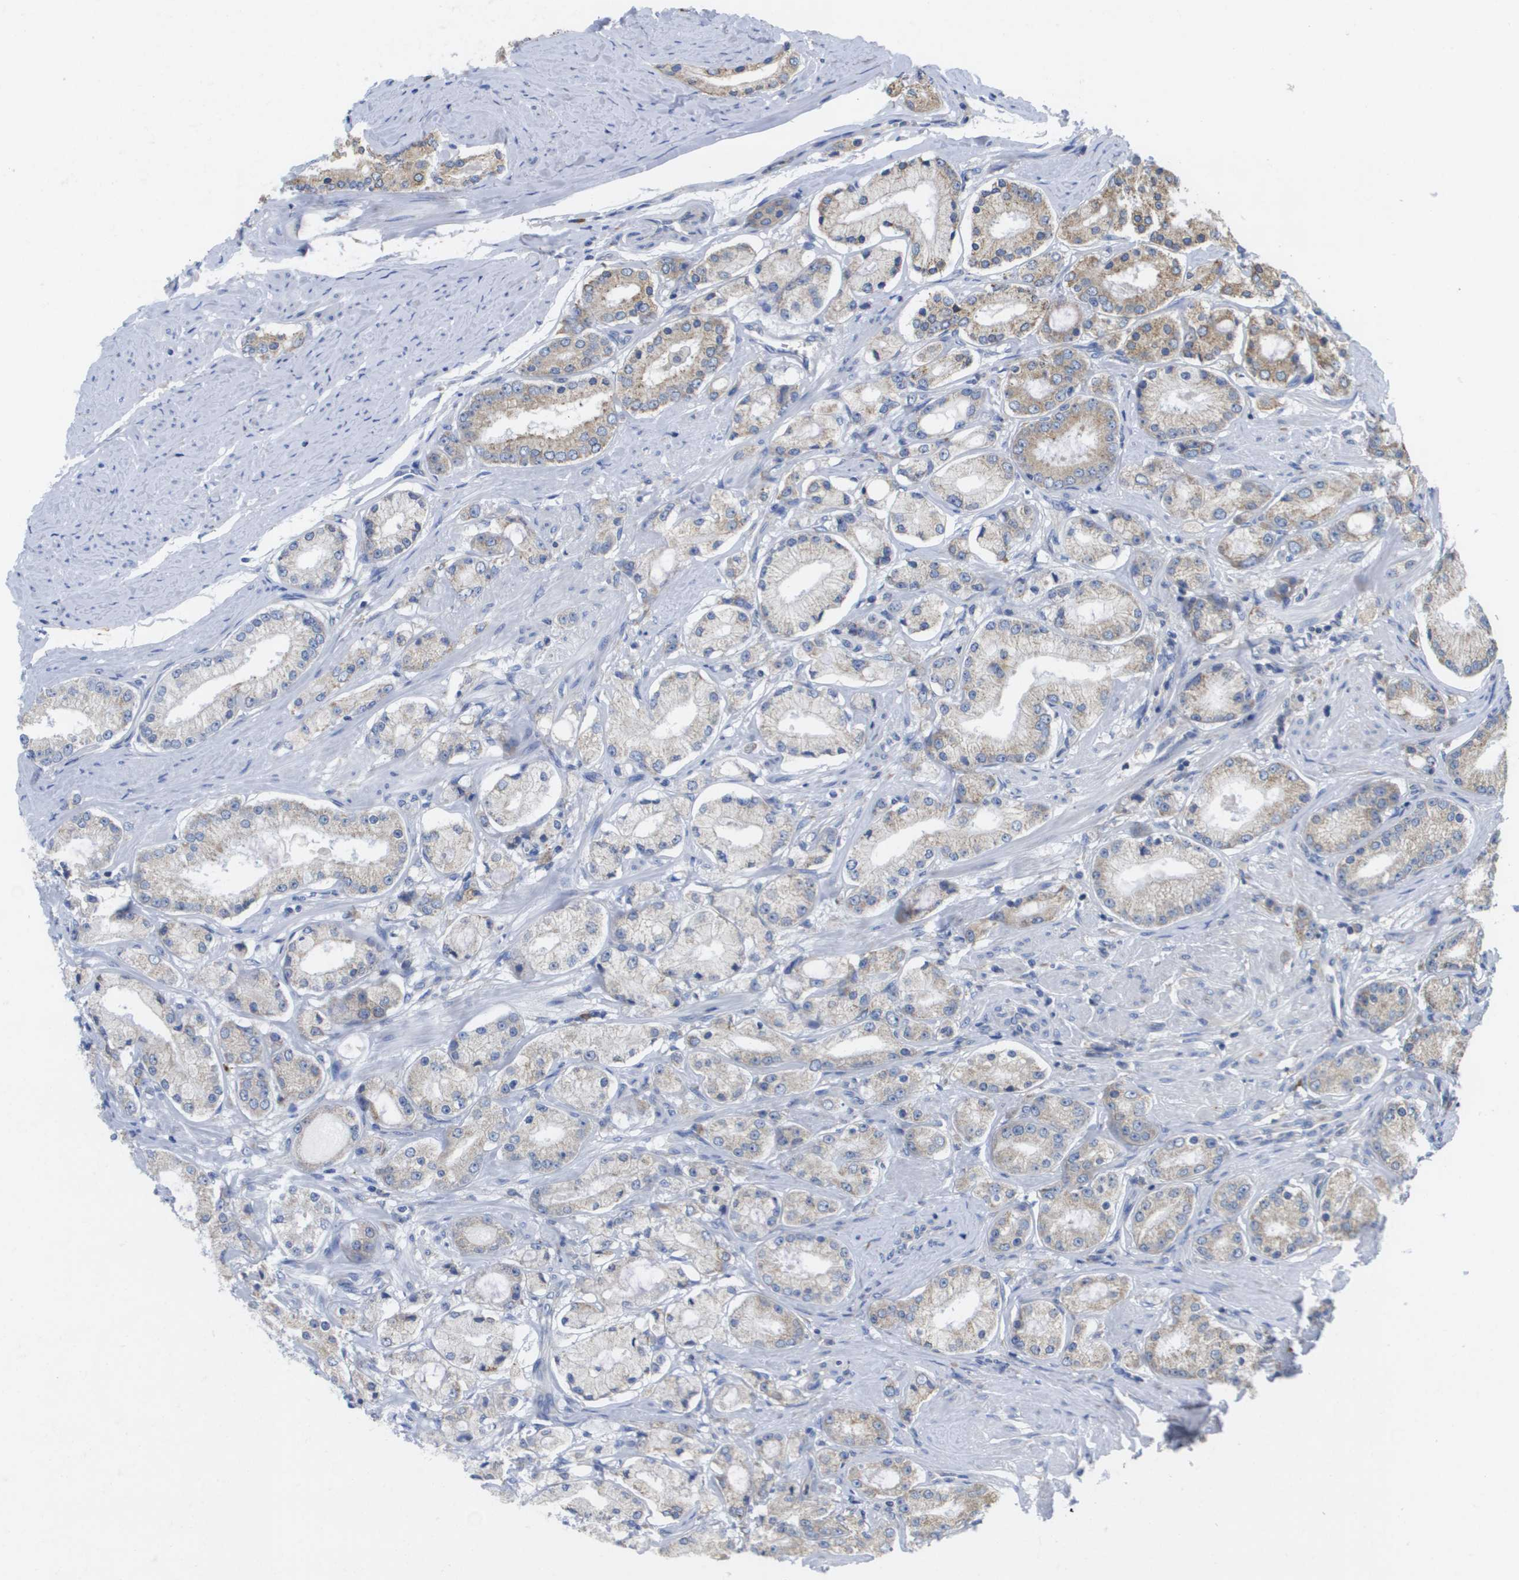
{"staining": {"intensity": "weak", "quantity": "<25%", "location": "cytoplasmic/membranous"}, "tissue": "prostate cancer", "cell_type": "Tumor cells", "image_type": "cancer", "snomed": [{"axis": "morphology", "description": "Adenocarcinoma, Low grade"}, {"axis": "topography", "description": "Prostate"}], "caption": "This is a photomicrograph of IHC staining of prostate cancer (adenocarcinoma (low-grade)), which shows no positivity in tumor cells.", "gene": "SDR42E1", "patient": {"sex": "male", "age": 63}}